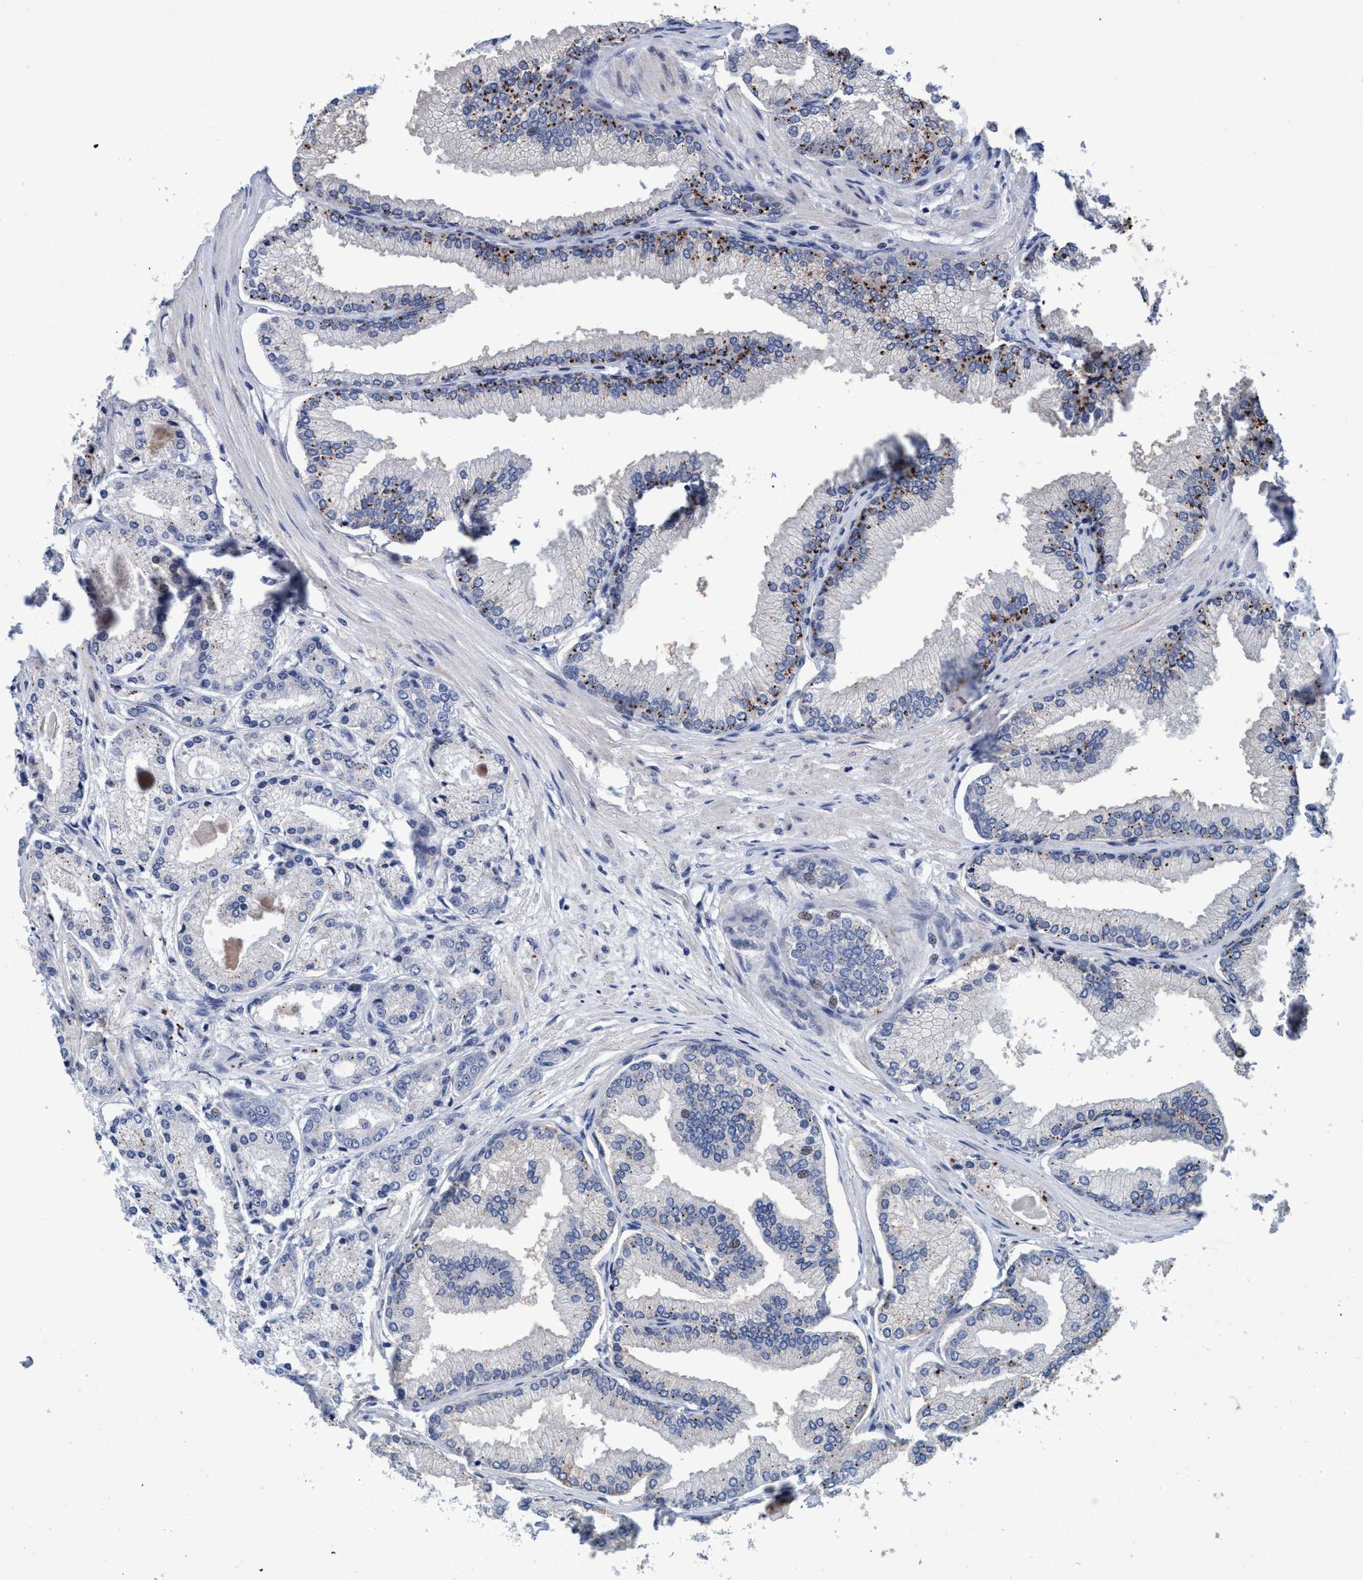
{"staining": {"intensity": "negative", "quantity": "none", "location": "none"}, "tissue": "prostate cancer", "cell_type": "Tumor cells", "image_type": "cancer", "snomed": [{"axis": "morphology", "description": "Adenocarcinoma, High grade"}, {"axis": "topography", "description": "Prostate"}], "caption": "The immunohistochemistry micrograph has no significant positivity in tumor cells of prostate adenocarcinoma (high-grade) tissue. (DAB immunohistochemistry visualized using brightfield microscopy, high magnification).", "gene": "GRB14", "patient": {"sex": "male", "age": 59}}